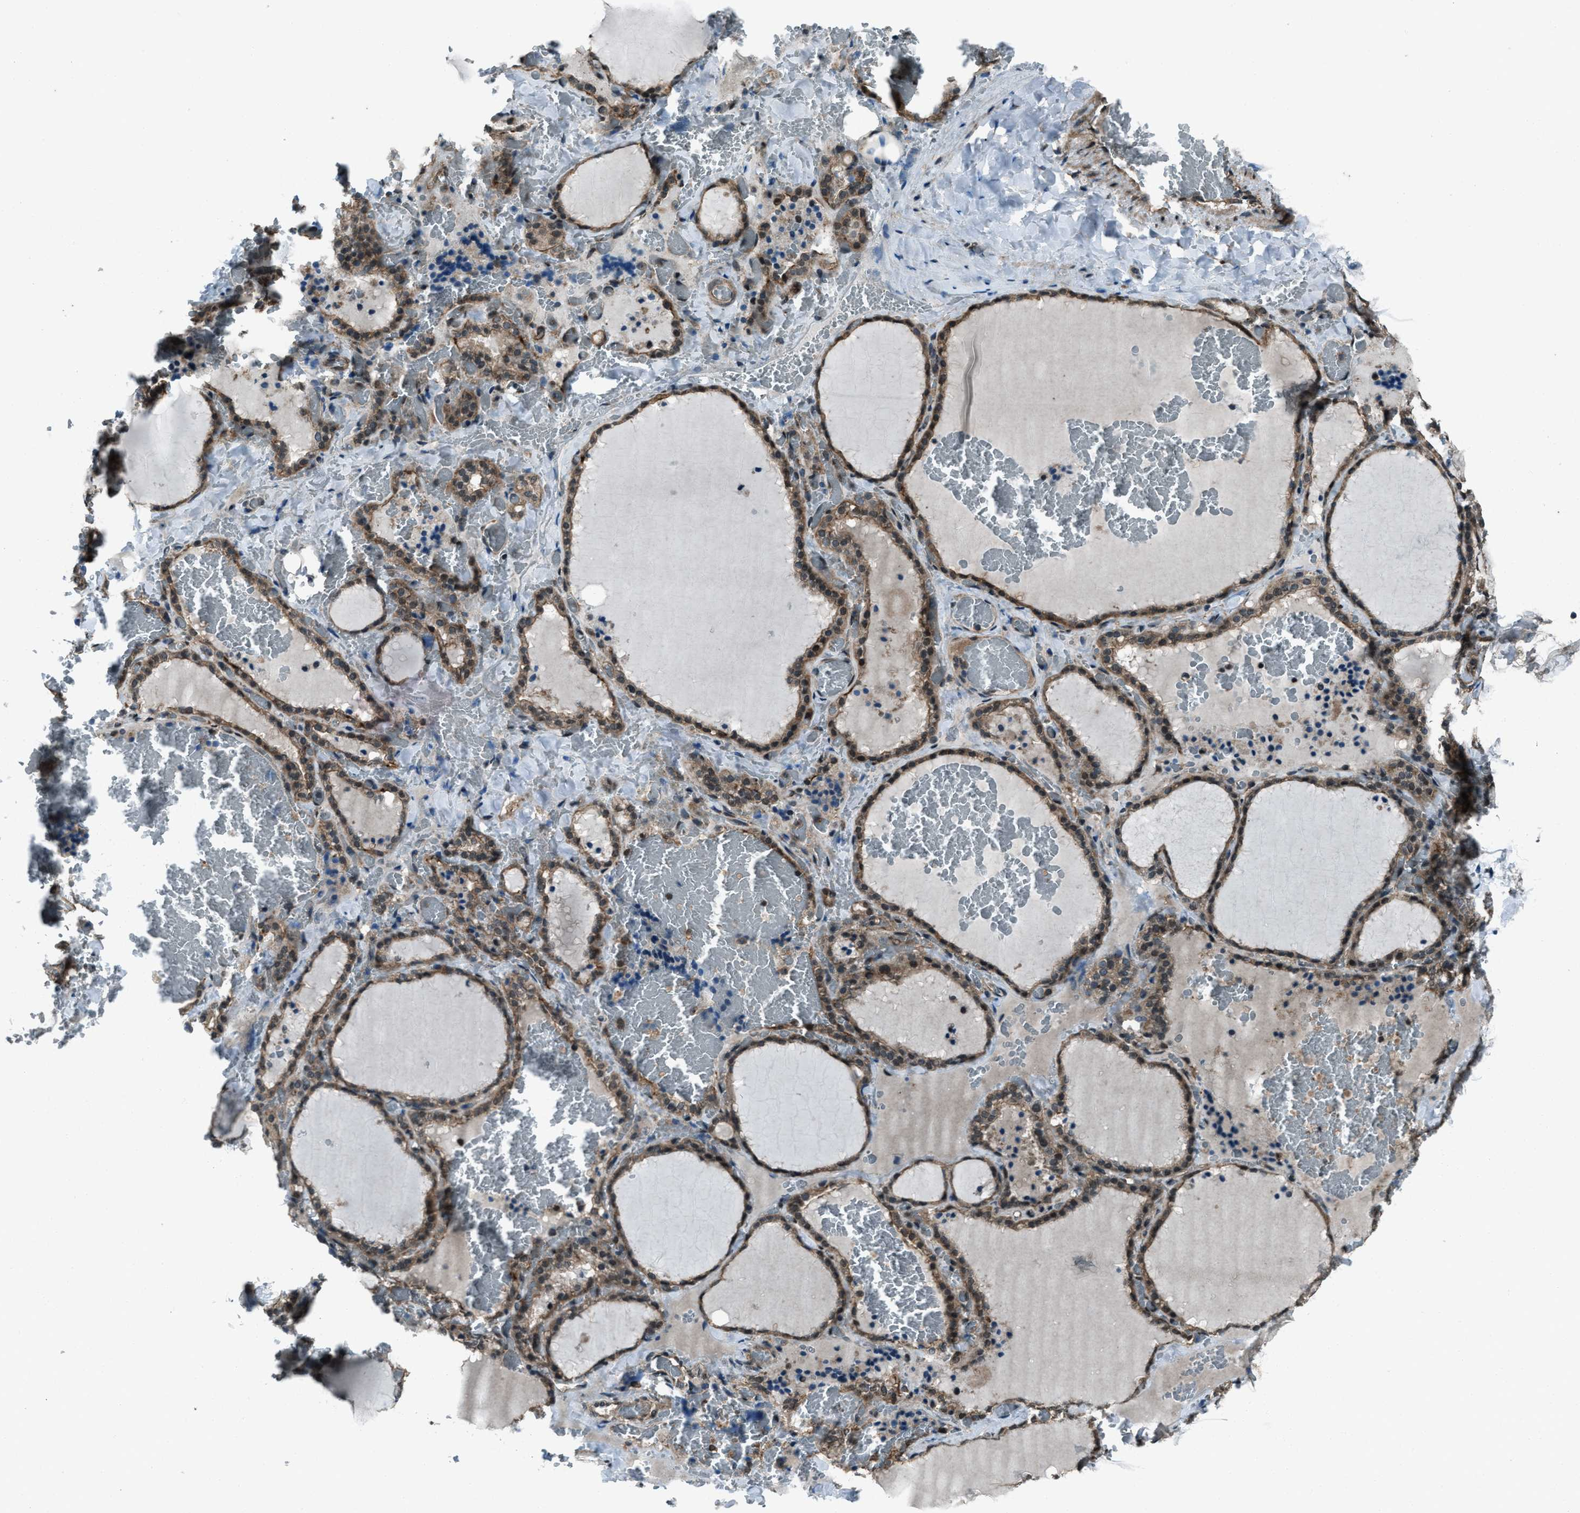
{"staining": {"intensity": "moderate", "quantity": ">75%", "location": "cytoplasmic/membranous"}, "tissue": "thyroid gland", "cell_type": "Glandular cells", "image_type": "normal", "snomed": [{"axis": "morphology", "description": "Normal tissue, NOS"}, {"axis": "topography", "description": "Thyroid gland"}], "caption": "Moderate cytoplasmic/membranous expression is seen in approximately >75% of glandular cells in unremarkable thyroid gland.", "gene": "SVIL", "patient": {"sex": "female", "age": 22}}